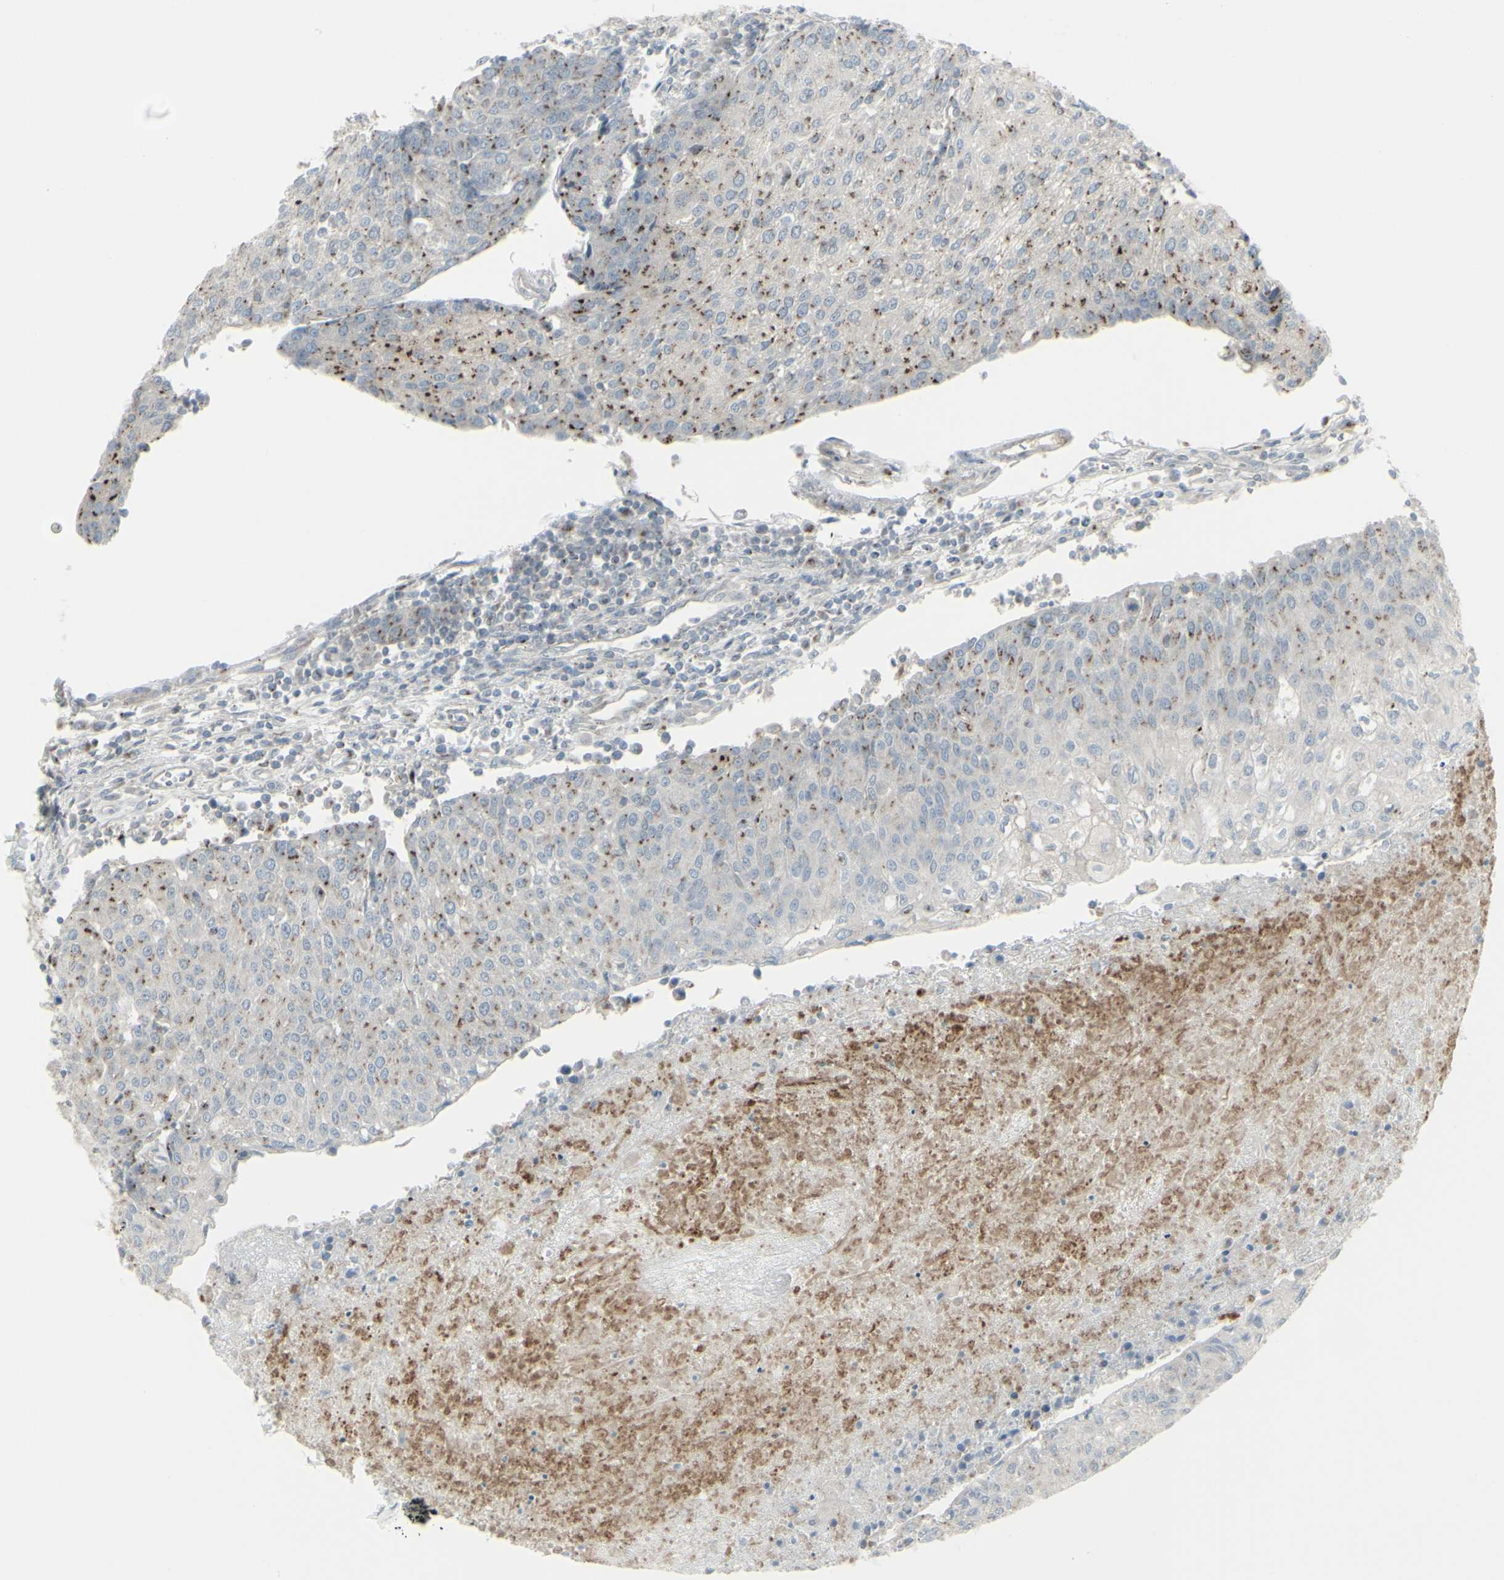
{"staining": {"intensity": "moderate", "quantity": "25%-75%", "location": "cytoplasmic/membranous"}, "tissue": "urothelial cancer", "cell_type": "Tumor cells", "image_type": "cancer", "snomed": [{"axis": "morphology", "description": "Urothelial carcinoma, High grade"}, {"axis": "topography", "description": "Urinary bladder"}], "caption": "Tumor cells reveal medium levels of moderate cytoplasmic/membranous positivity in approximately 25%-75% of cells in high-grade urothelial carcinoma.", "gene": "GALNT6", "patient": {"sex": "female", "age": 85}}